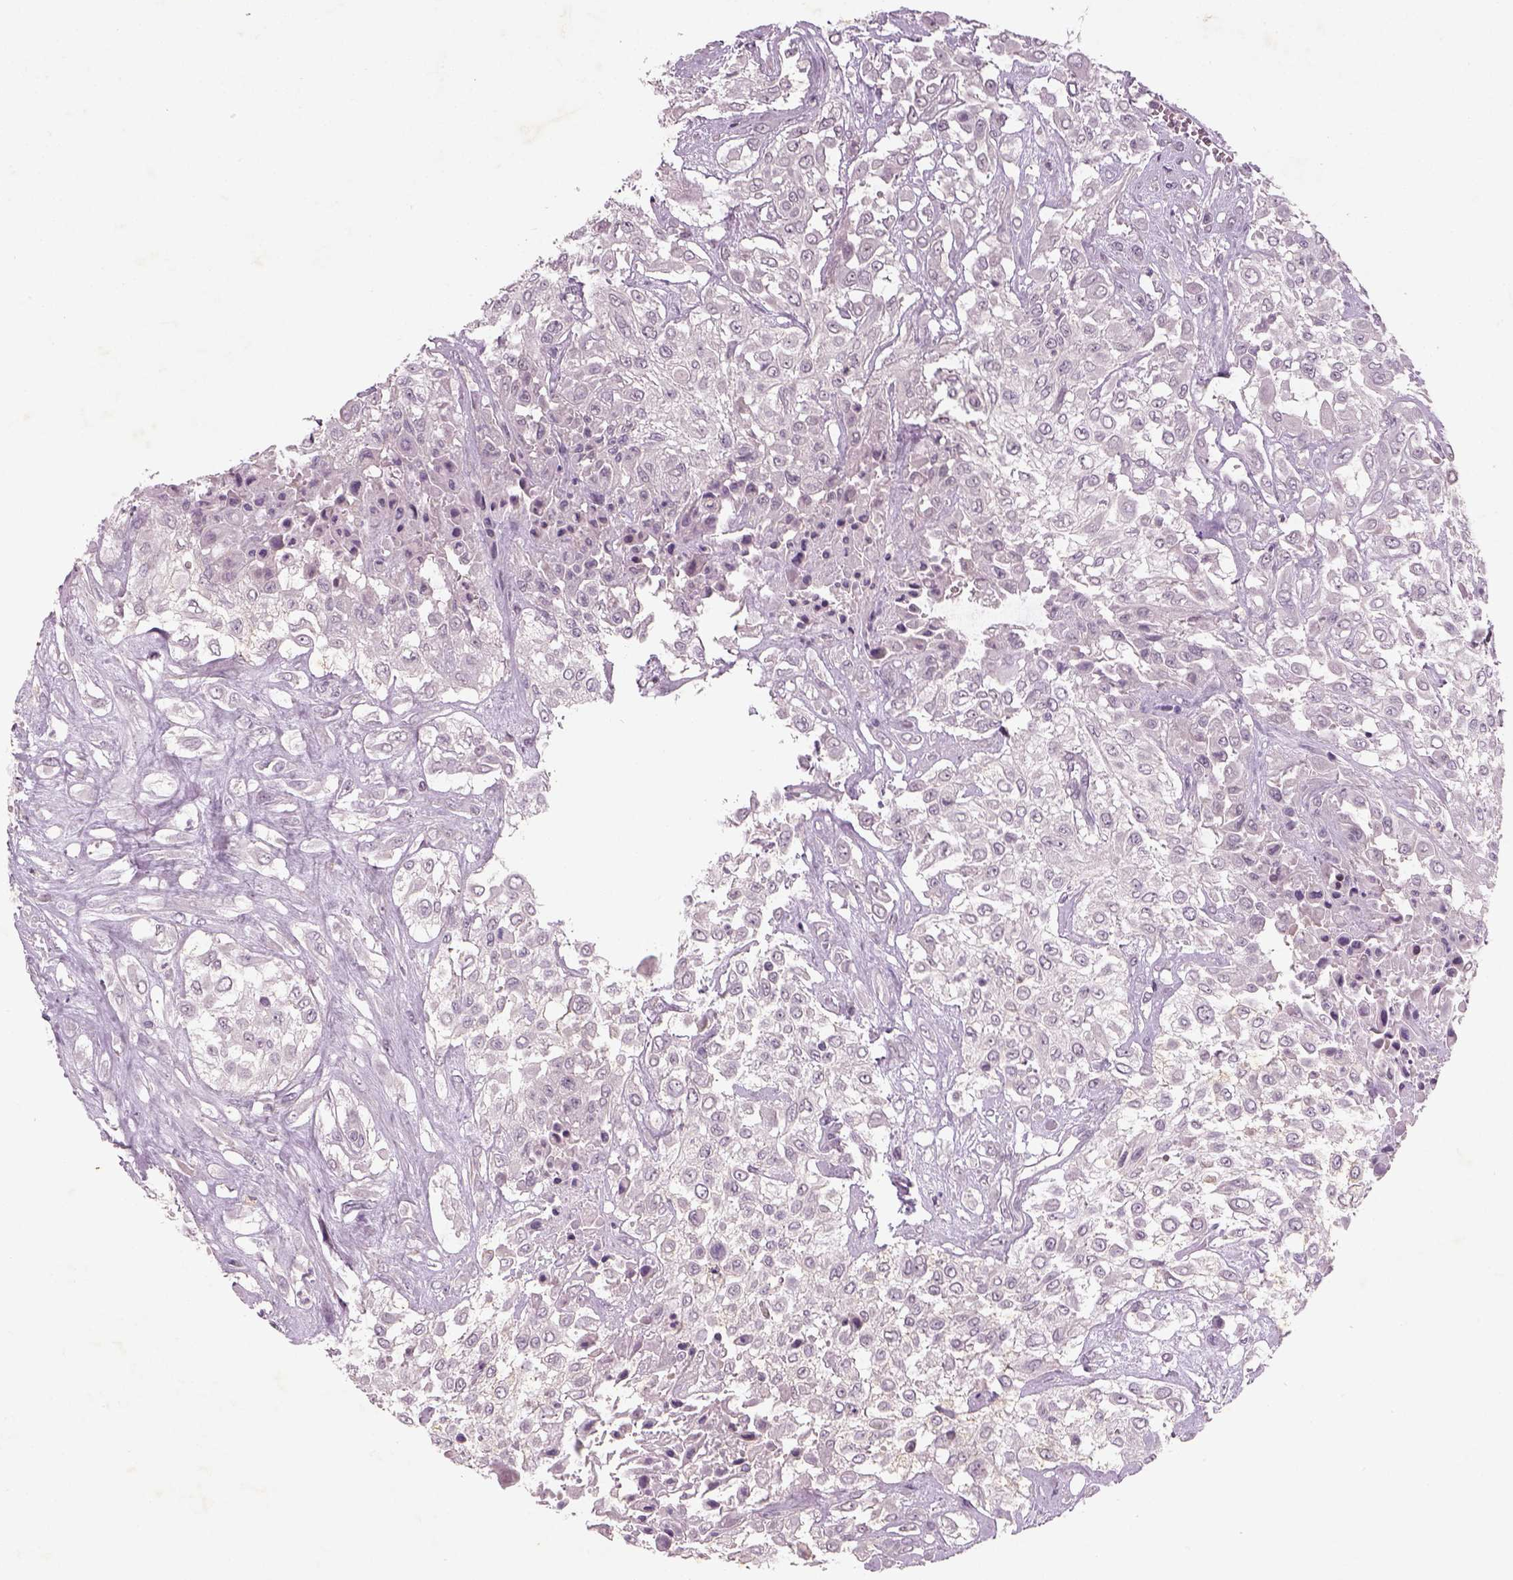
{"staining": {"intensity": "negative", "quantity": "none", "location": "none"}, "tissue": "urothelial cancer", "cell_type": "Tumor cells", "image_type": "cancer", "snomed": [{"axis": "morphology", "description": "Urothelial carcinoma, High grade"}, {"axis": "topography", "description": "Urinary bladder"}], "caption": "This photomicrograph is of urothelial cancer stained with IHC to label a protein in brown with the nuclei are counter-stained blue. There is no expression in tumor cells.", "gene": "GDNF", "patient": {"sex": "male", "age": 57}}